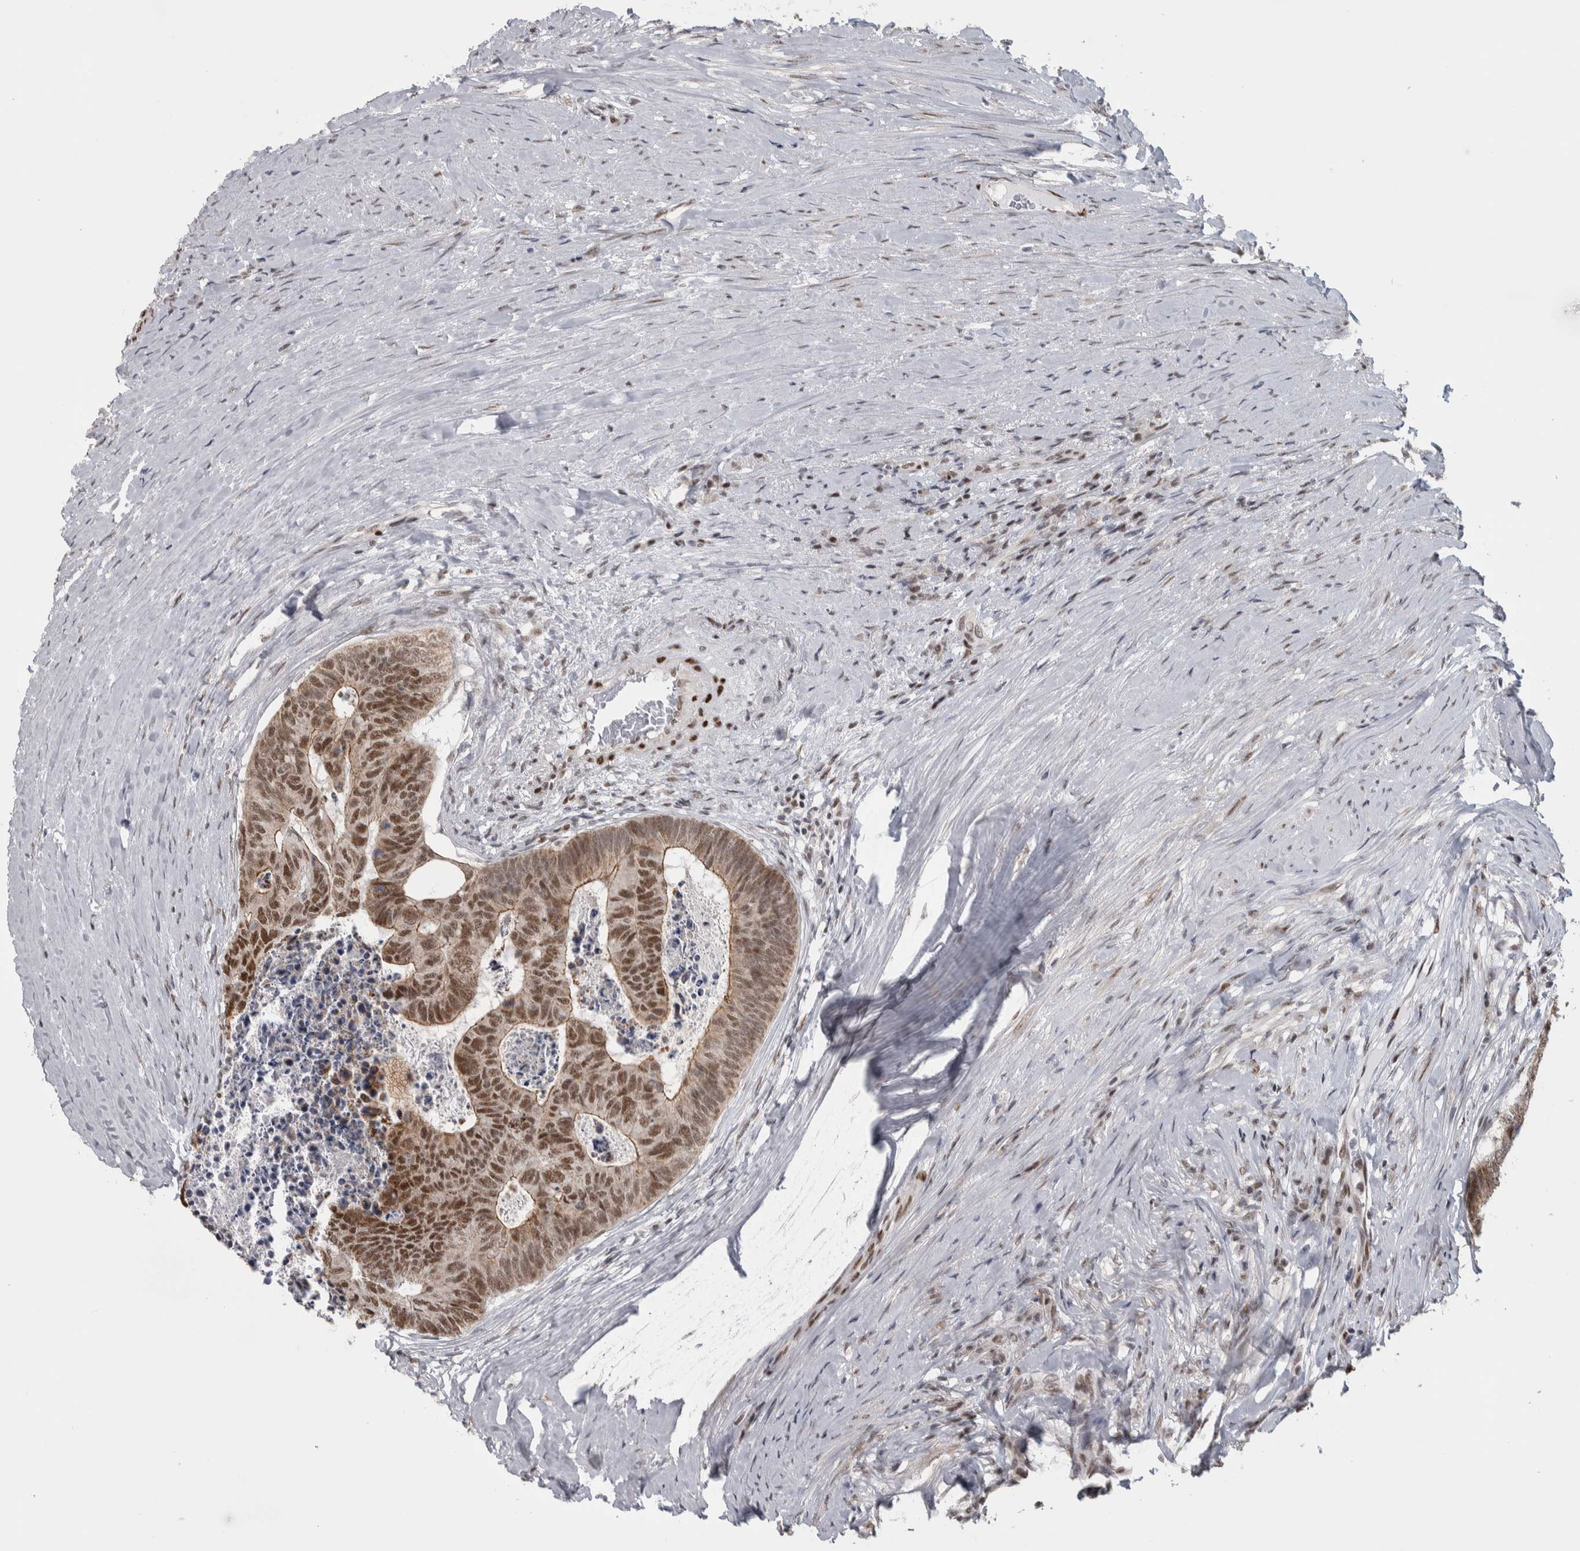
{"staining": {"intensity": "strong", "quantity": ">75%", "location": "cytoplasmic/membranous,nuclear"}, "tissue": "colorectal cancer", "cell_type": "Tumor cells", "image_type": "cancer", "snomed": [{"axis": "morphology", "description": "Adenocarcinoma, NOS"}, {"axis": "topography", "description": "Colon"}], "caption": "An immunohistochemistry photomicrograph of neoplastic tissue is shown. Protein staining in brown shows strong cytoplasmic/membranous and nuclear positivity in colorectal cancer (adenocarcinoma) within tumor cells.", "gene": "HEXIM2", "patient": {"sex": "female", "age": 67}}